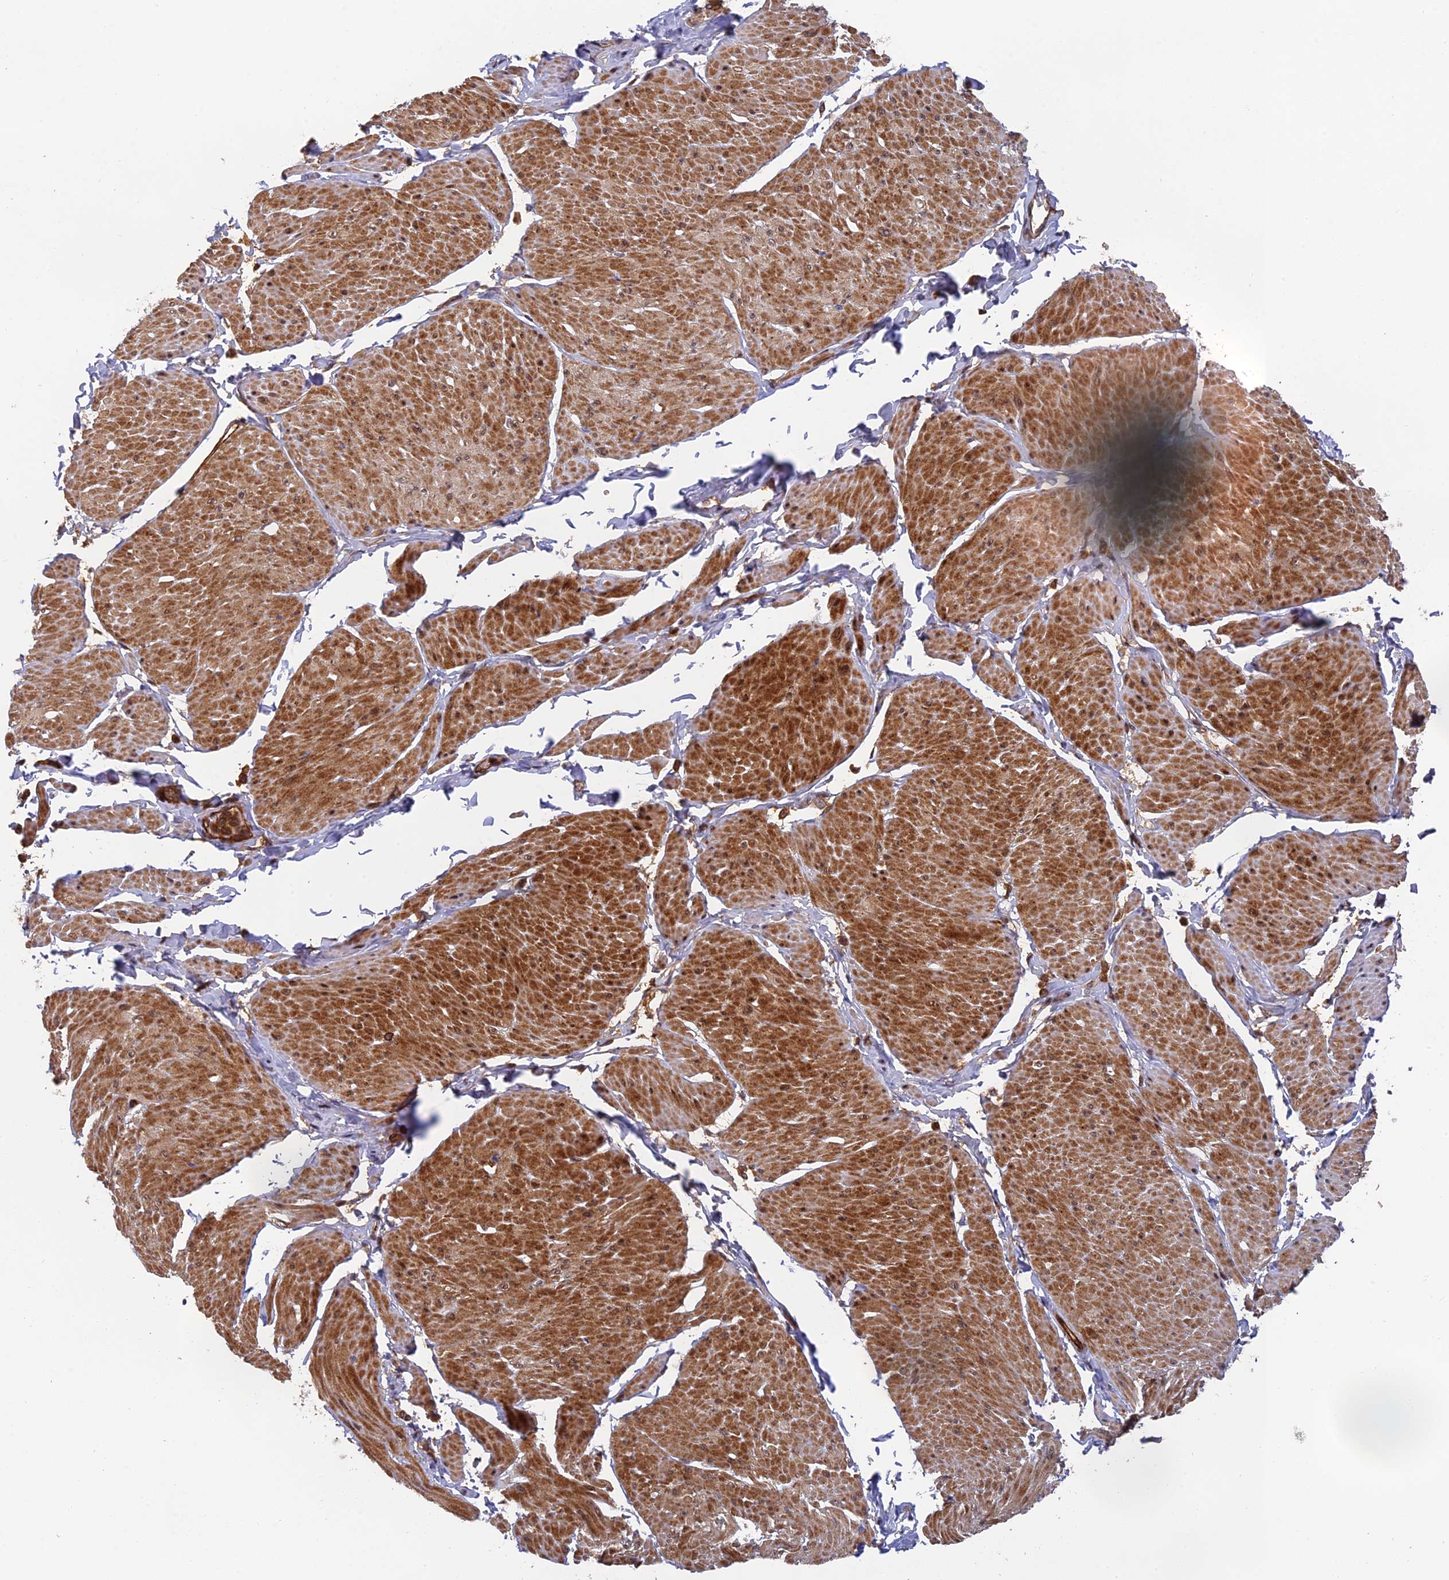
{"staining": {"intensity": "moderate", "quantity": ">75%", "location": "cytoplasmic/membranous"}, "tissue": "smooth muscle", "cell_type": "Smooth muscle cells", "image_type": "normal", "snomed": [{"axis": "morphology", "description": "Urothelial carcinoma, High grade"}, {"axis": "topography", "description": "Urinary bladder"}], "caption": "Smooth muscle cells show medium levels of moderate cytoplasmic/membranous expression in about >75% of cells in benign smooth muscle. (DAB IHC with brightfield microscopy, high magnification).", "gene": "OSBPL1A", "patient": {"sex": "male", "age": 46}}